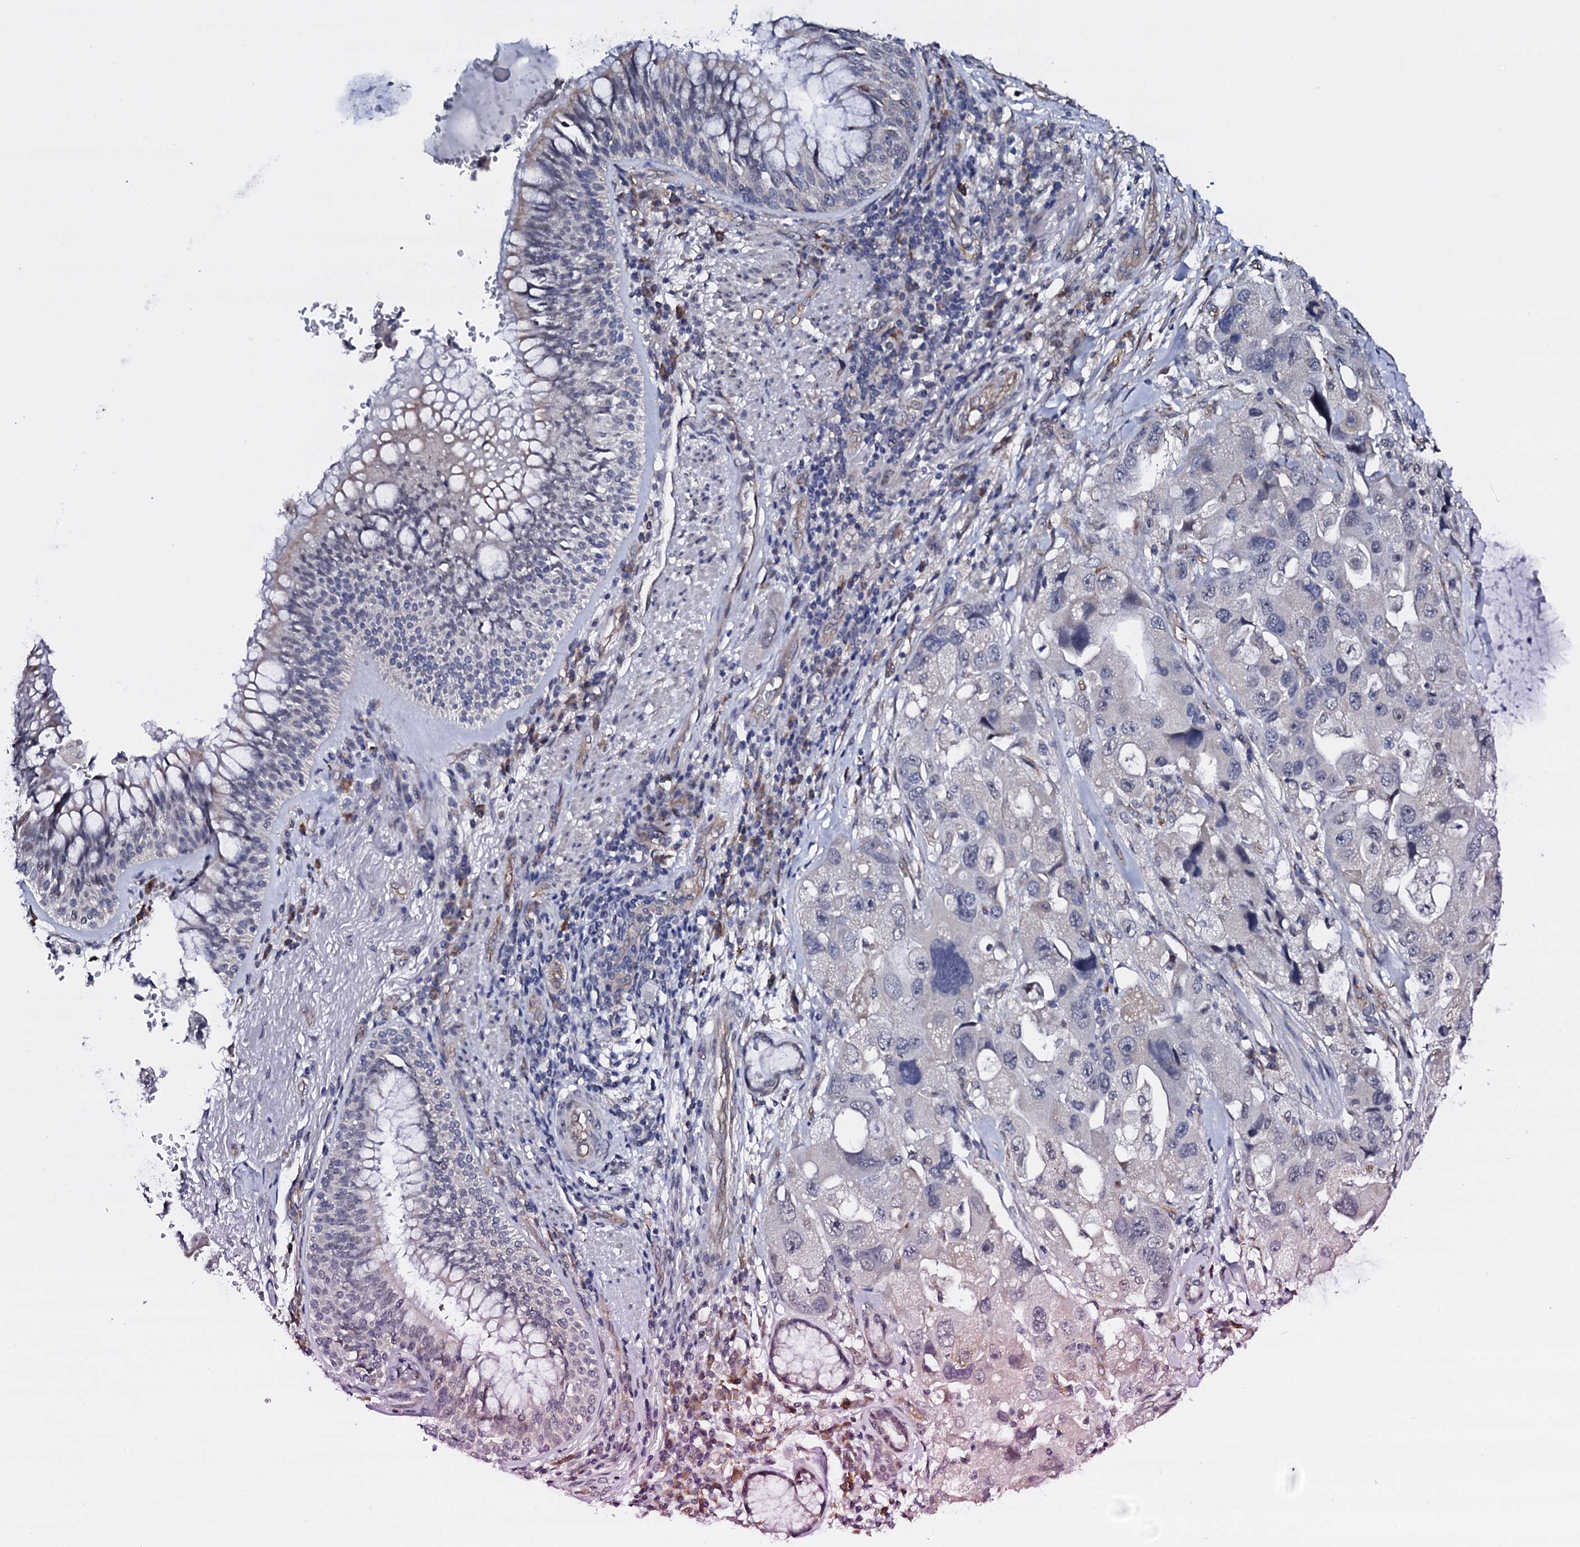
{"staining": {"intensity": "negative", "quantity": "none", "location": "none"}, "tissue": "lung cancer", "cell_type": "Tumor cells", "image_type": "cancer", "snomed": [{"axis": "morphology", "description": "Adenocarcinoma, NOS"}, {"axis": "topography", "description": "Lung"}], "caption": "This is an immunohistochemistry (IHC) histopathology image of lung cancer. There is no staining in tumor cells.", "gene": "GAREM1", "patient": {"sex": "female", "age": 54}}